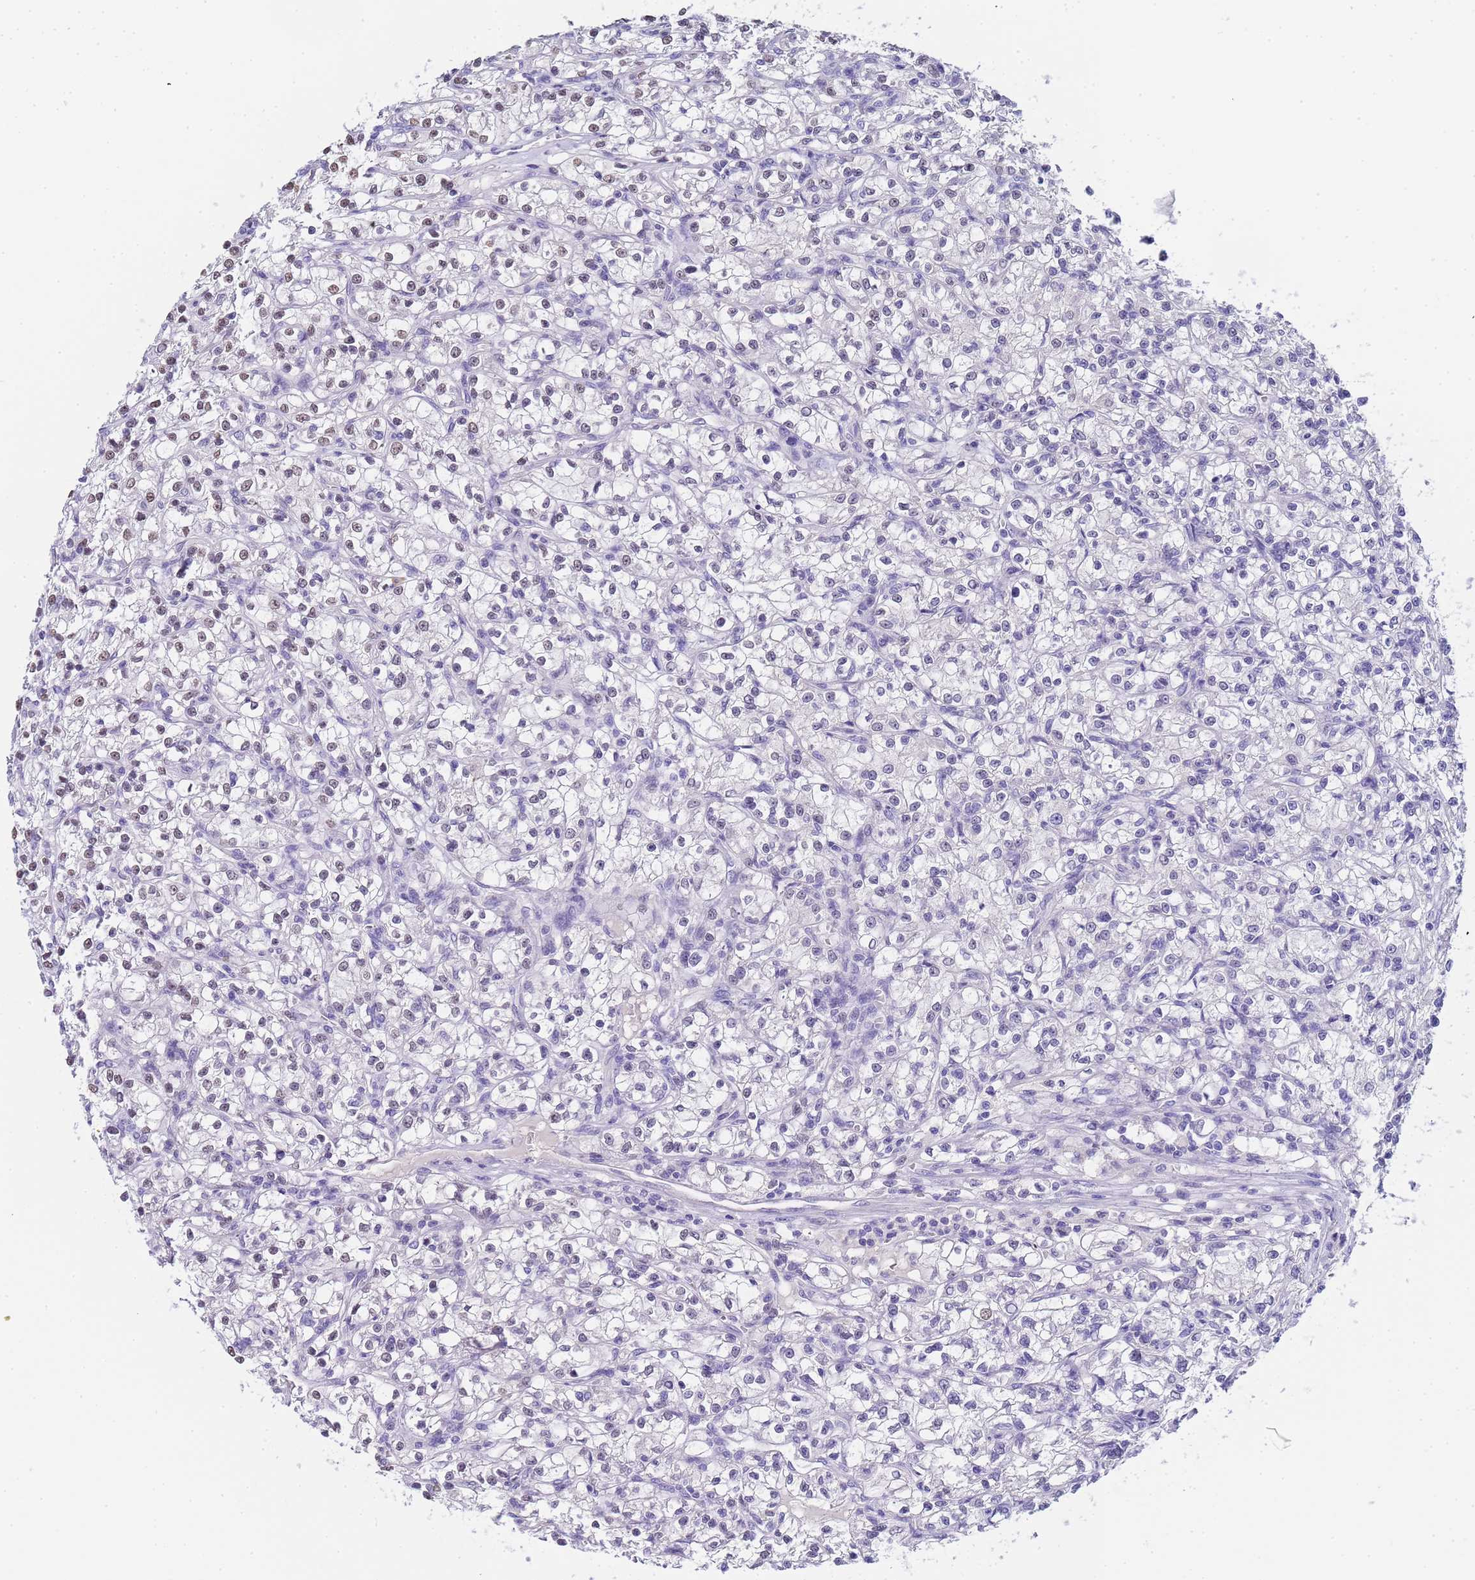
{"staining": {"intensity": "negative", "quantity": "none", "location": "none"}, "tissue": "renal cancer", "cell_type": "Tumor cells", "image_type": "cancer", "snomed": [{"axis": "morphology", "description": "Adenocarcinoma, NOS"}, {"axis": "topography", "description": "Kidney"}], "caption": "Tumor cells show no significant expression in renal adenocarcinoma.", "gene": "CTRC", "patient": {"sex": "female", "age": 59}}